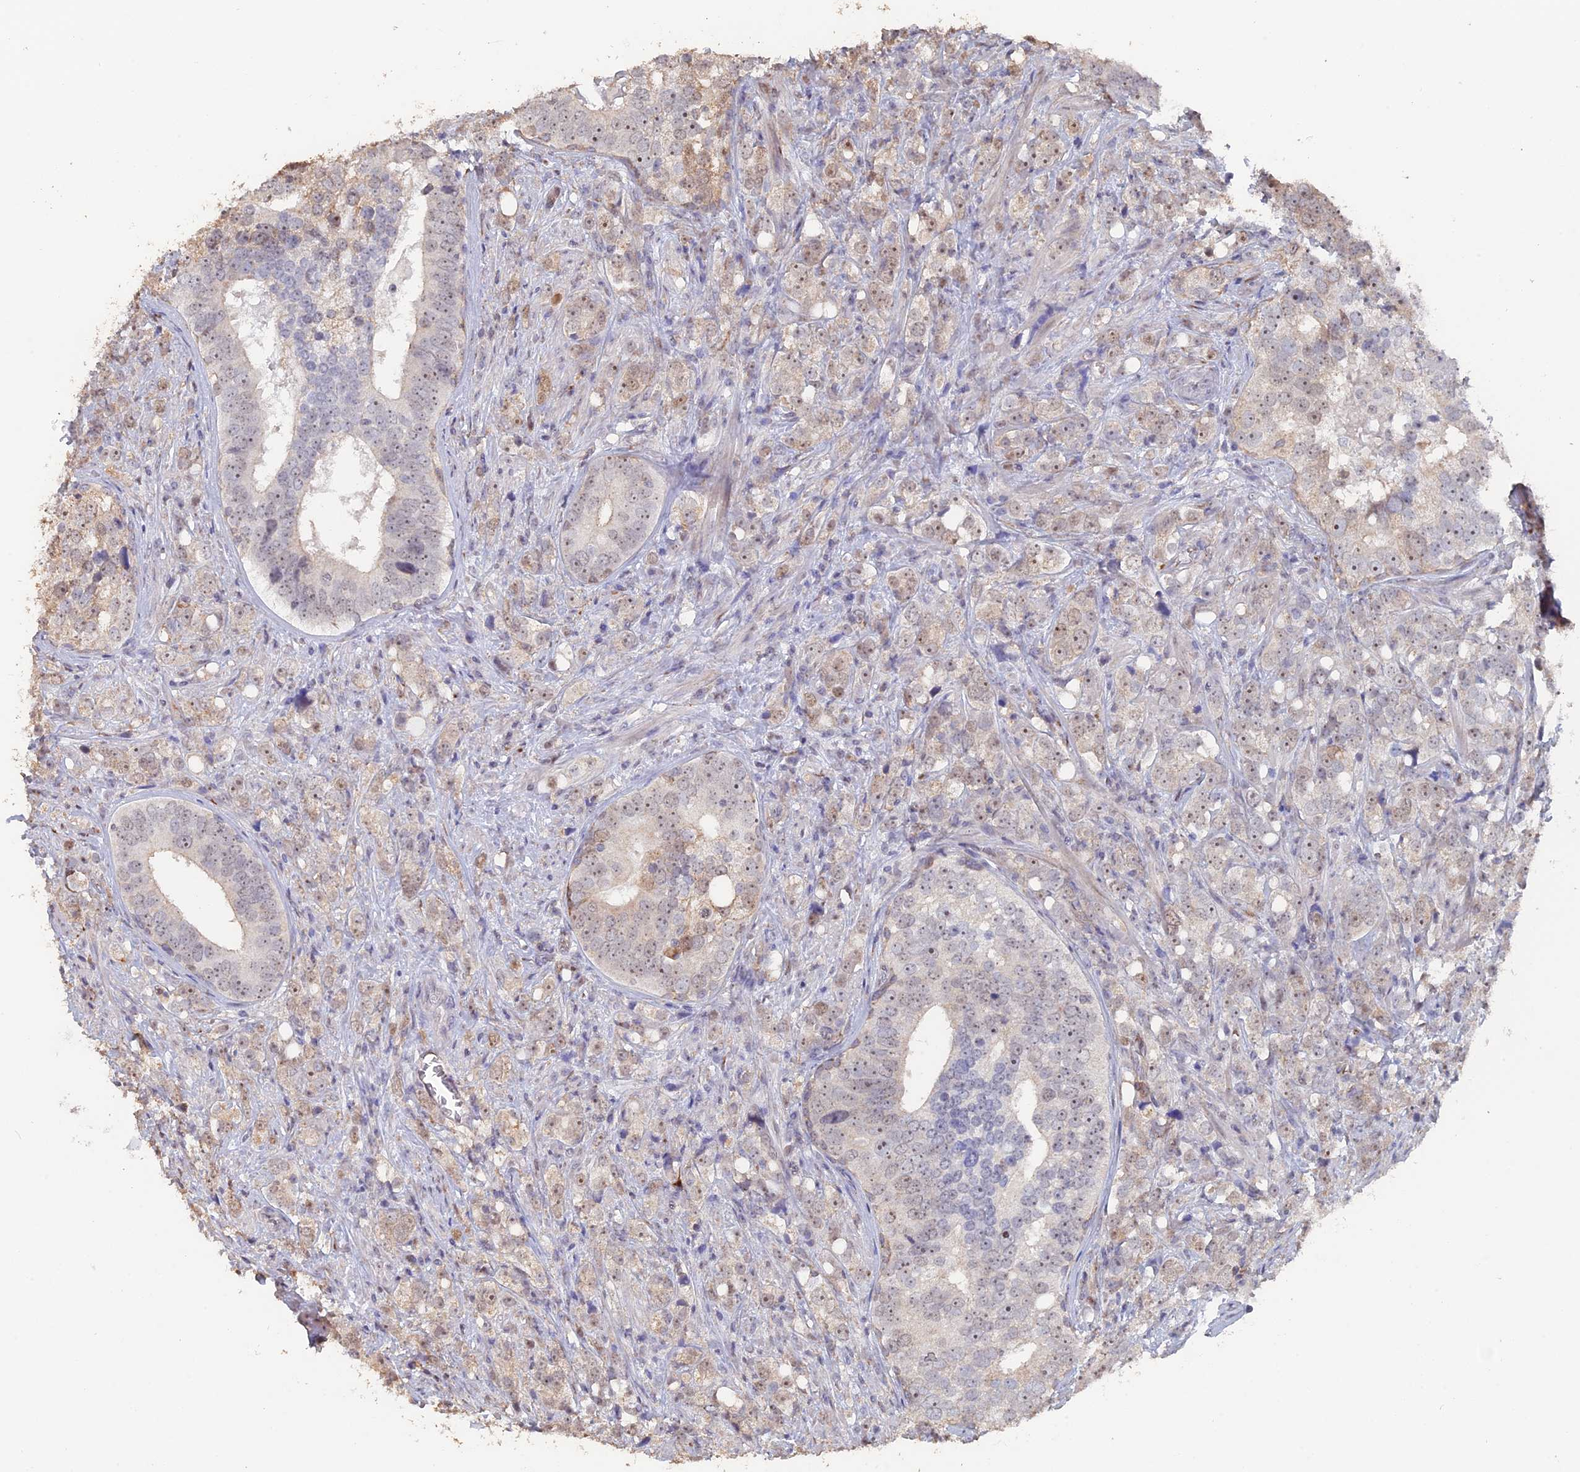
{"staining": {"intensity": "weak", "quantity": "25%-75%", "location": "cytoplasmic/membranous,nuclear"}, "tissue": "prostate cancer", "cell_type": "Tumor cells", "image_type": "cancer", "snomed": [{"axis": "morphology", "description": "Adenocarcinoma, High grade"}, {"axis": "topography", "description": "Prostate"}], "caption": "Protein staining of prostate high-grade adenocarcinoma tissue demonstrates weak cytoplasmic/membranous and nuclear positivity in approximately 25%-75% of tumor cells. The staining was performed using DAB (3,3'-diaminobenzidine), with brown indicating positive protein expression. Nuclei are stained blue with hematoxylin.", "gene": "SEMG2", "patient": {"sex": "male", "age": 71}}